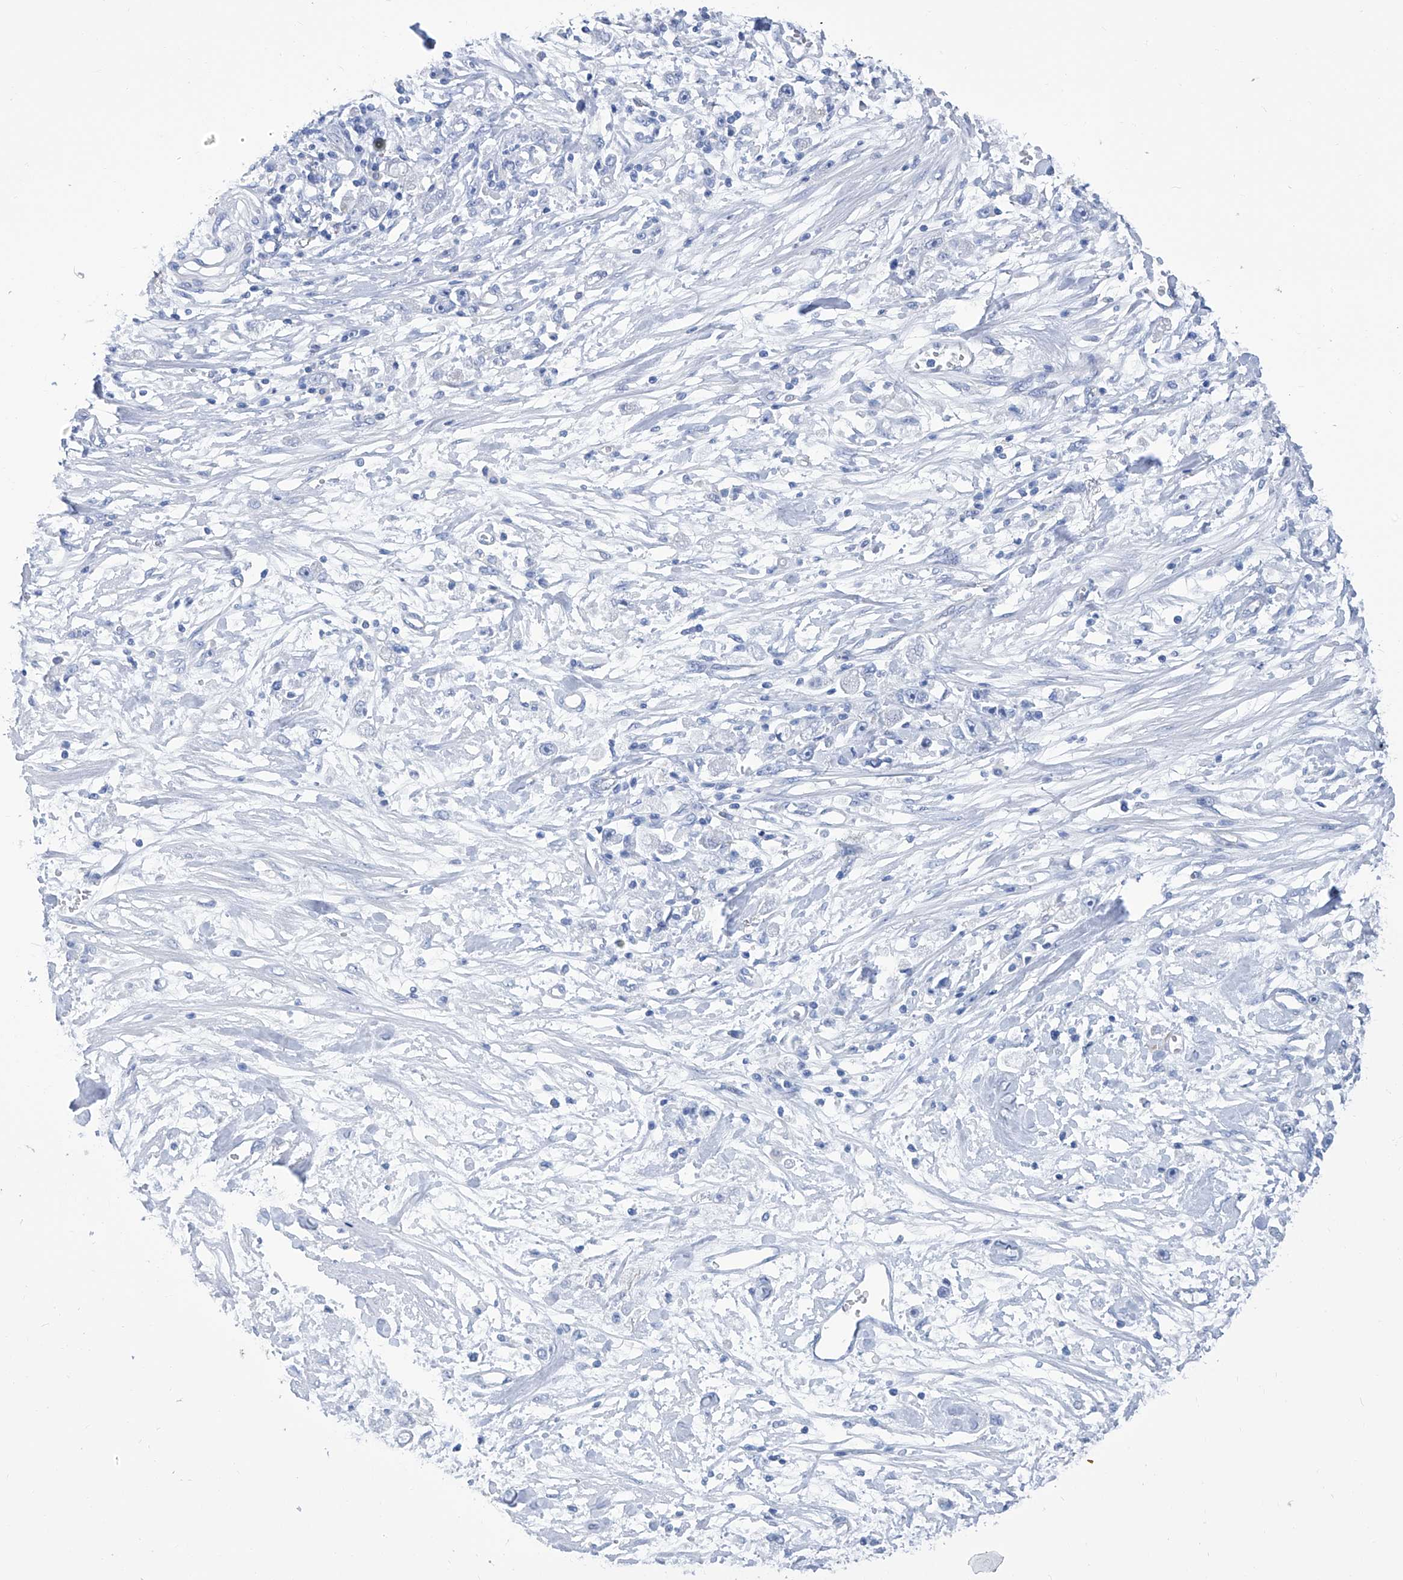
{"staining": {"intensity": "negative", "quantity": "none", "location": "none"}, "tissue": "stomach cancer", "cell_type": "Tumor cells", "image_type": "cancer", "snomed": [{"axis": "morphology", "description": "Adenocarcinoma, NOS"}, {"axis": "topography", "description": "Stomach"}], "caption": "Immunohistochemical staining of stomach cancer exhibits no significant staining in tumor cells.", "gene": "SMS", "patient": {"sex": "female", "age": 59}}